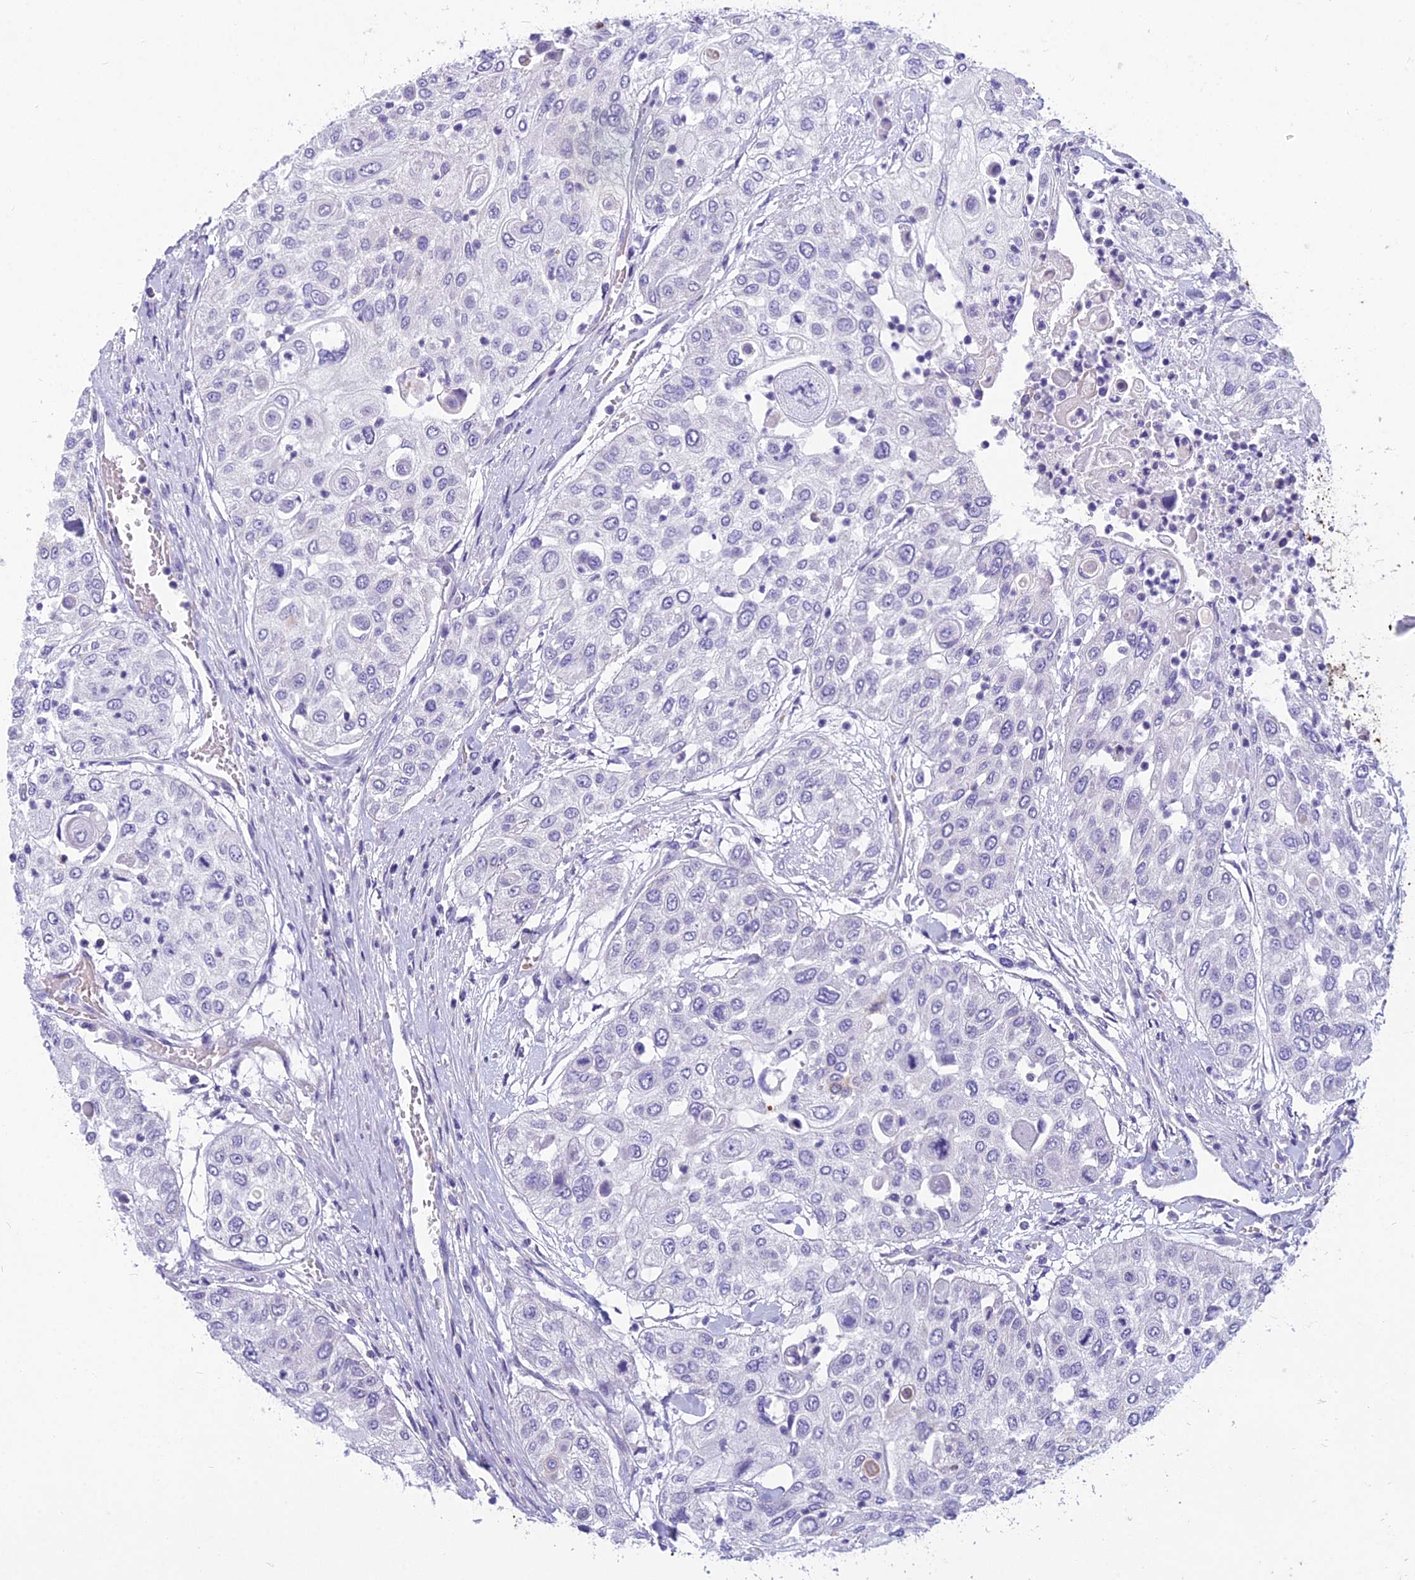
{"staining": {"intensity": "negative", "quantity": "none", "location": "none"}, "tissue": "urothelial cancer", "cell_type": "Tumor cells", "image_type": "cancer", "snomed": [{"axis": "morphology", "description": "Urothelial carcinoma, High grade"}, {"axis": "topography", "description": "Urinary bladder"}], "caption": "This is a histopathology image of IHC staining of urothelial carcinoma (high-grade), which shows no positivity in tumor cells.", "gene": "RBM41", "patient": {"sex": "female", "age": 79}}